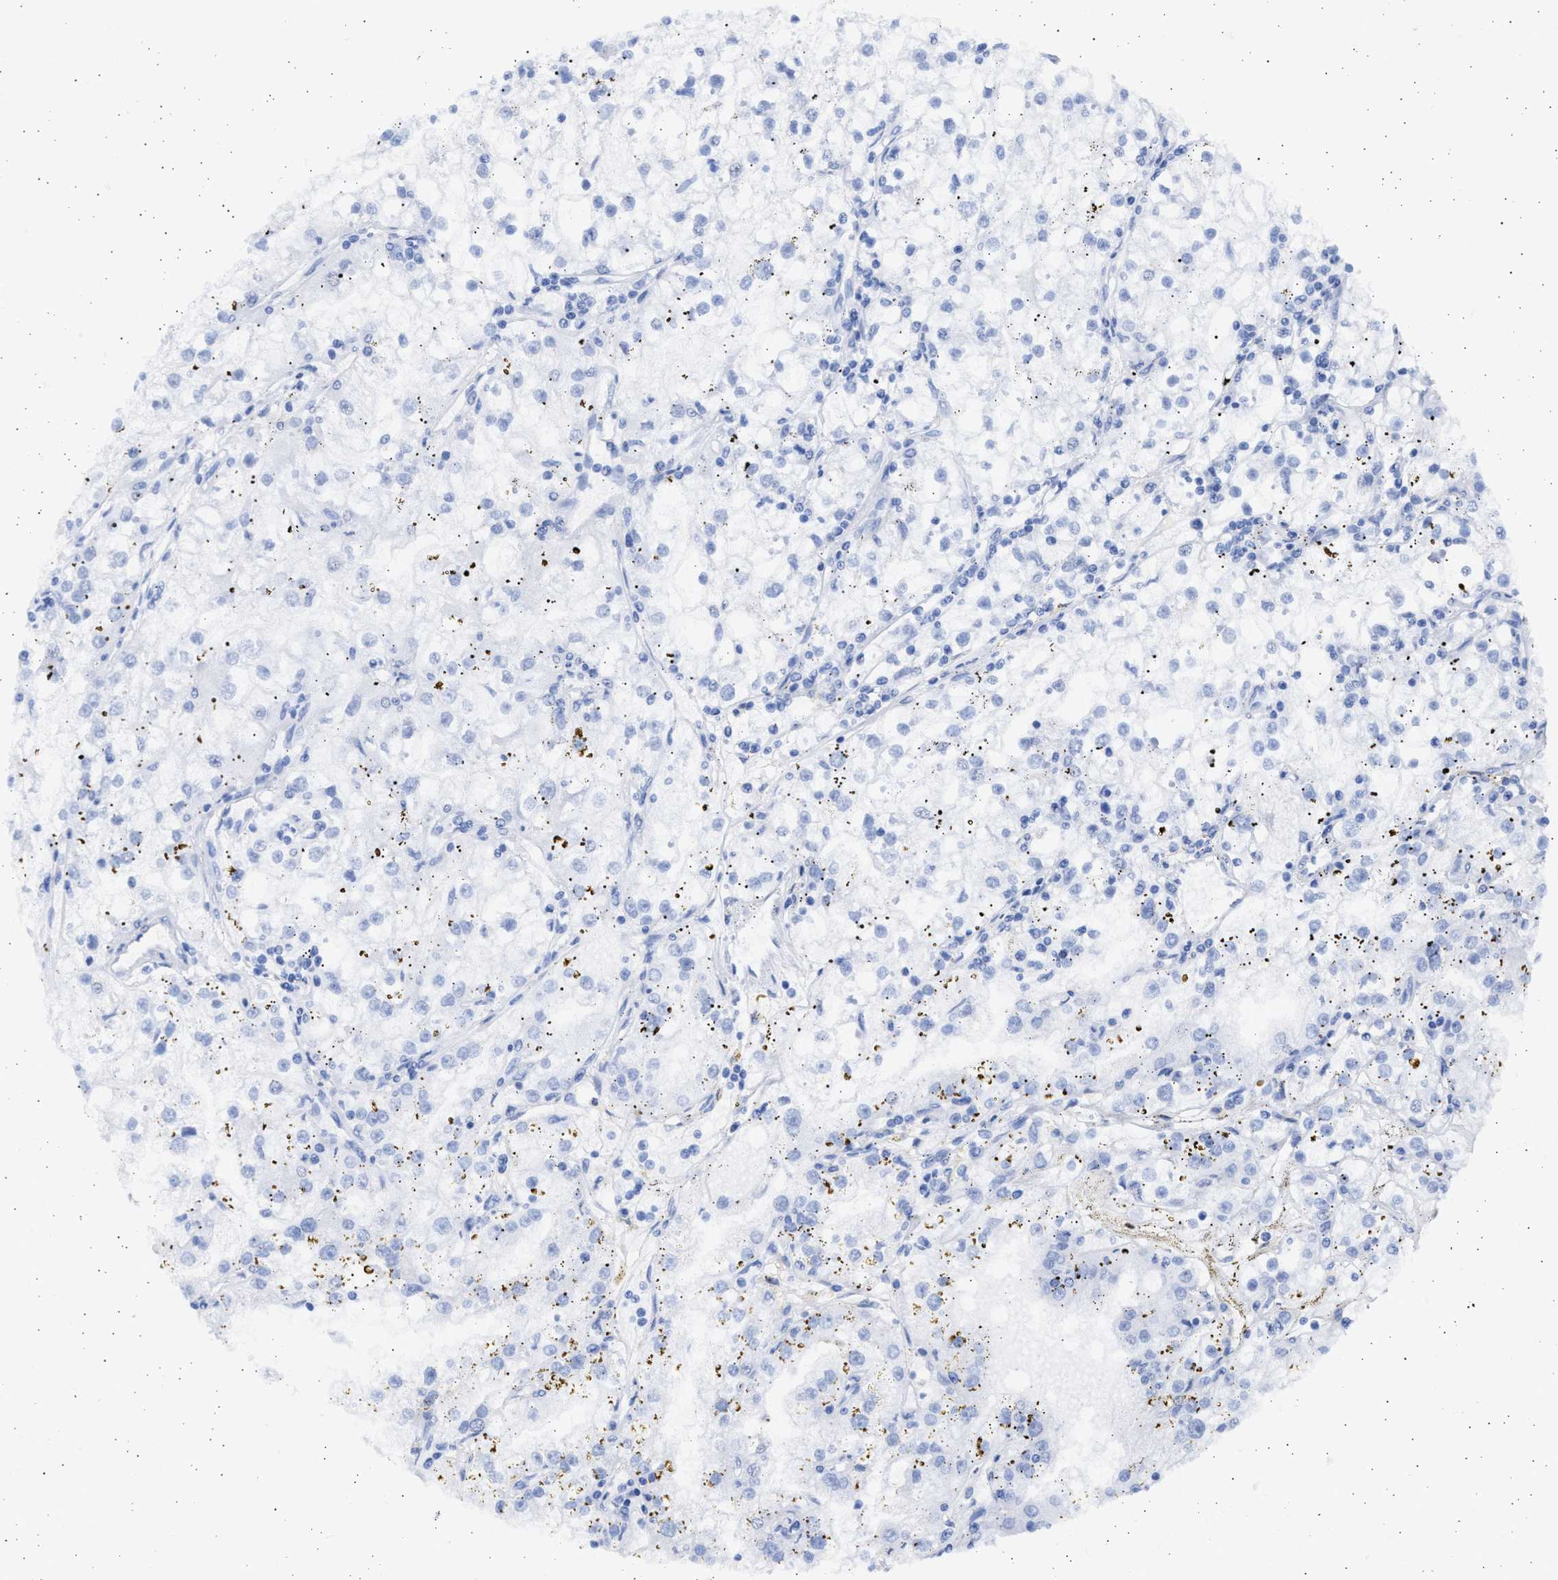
{"staining": {"intensity": "negative", "quantity": "none", "location": "none"}, "tissue": "renal cancer", "cell_type": "Tumor cells", "image_type": "cancer", "snomed": [{"axis": "morphology", "description": "Adenocarcinoma, NOS"}, {"axis": "topography", "description": "Kidney"}], "caption": "Renal adenocarcinoma was stained to show a protein in brown. There is no significant expression in tumor cells.", "gene": "ALDOC", "patient": {"sex": "male", "age": 56}}